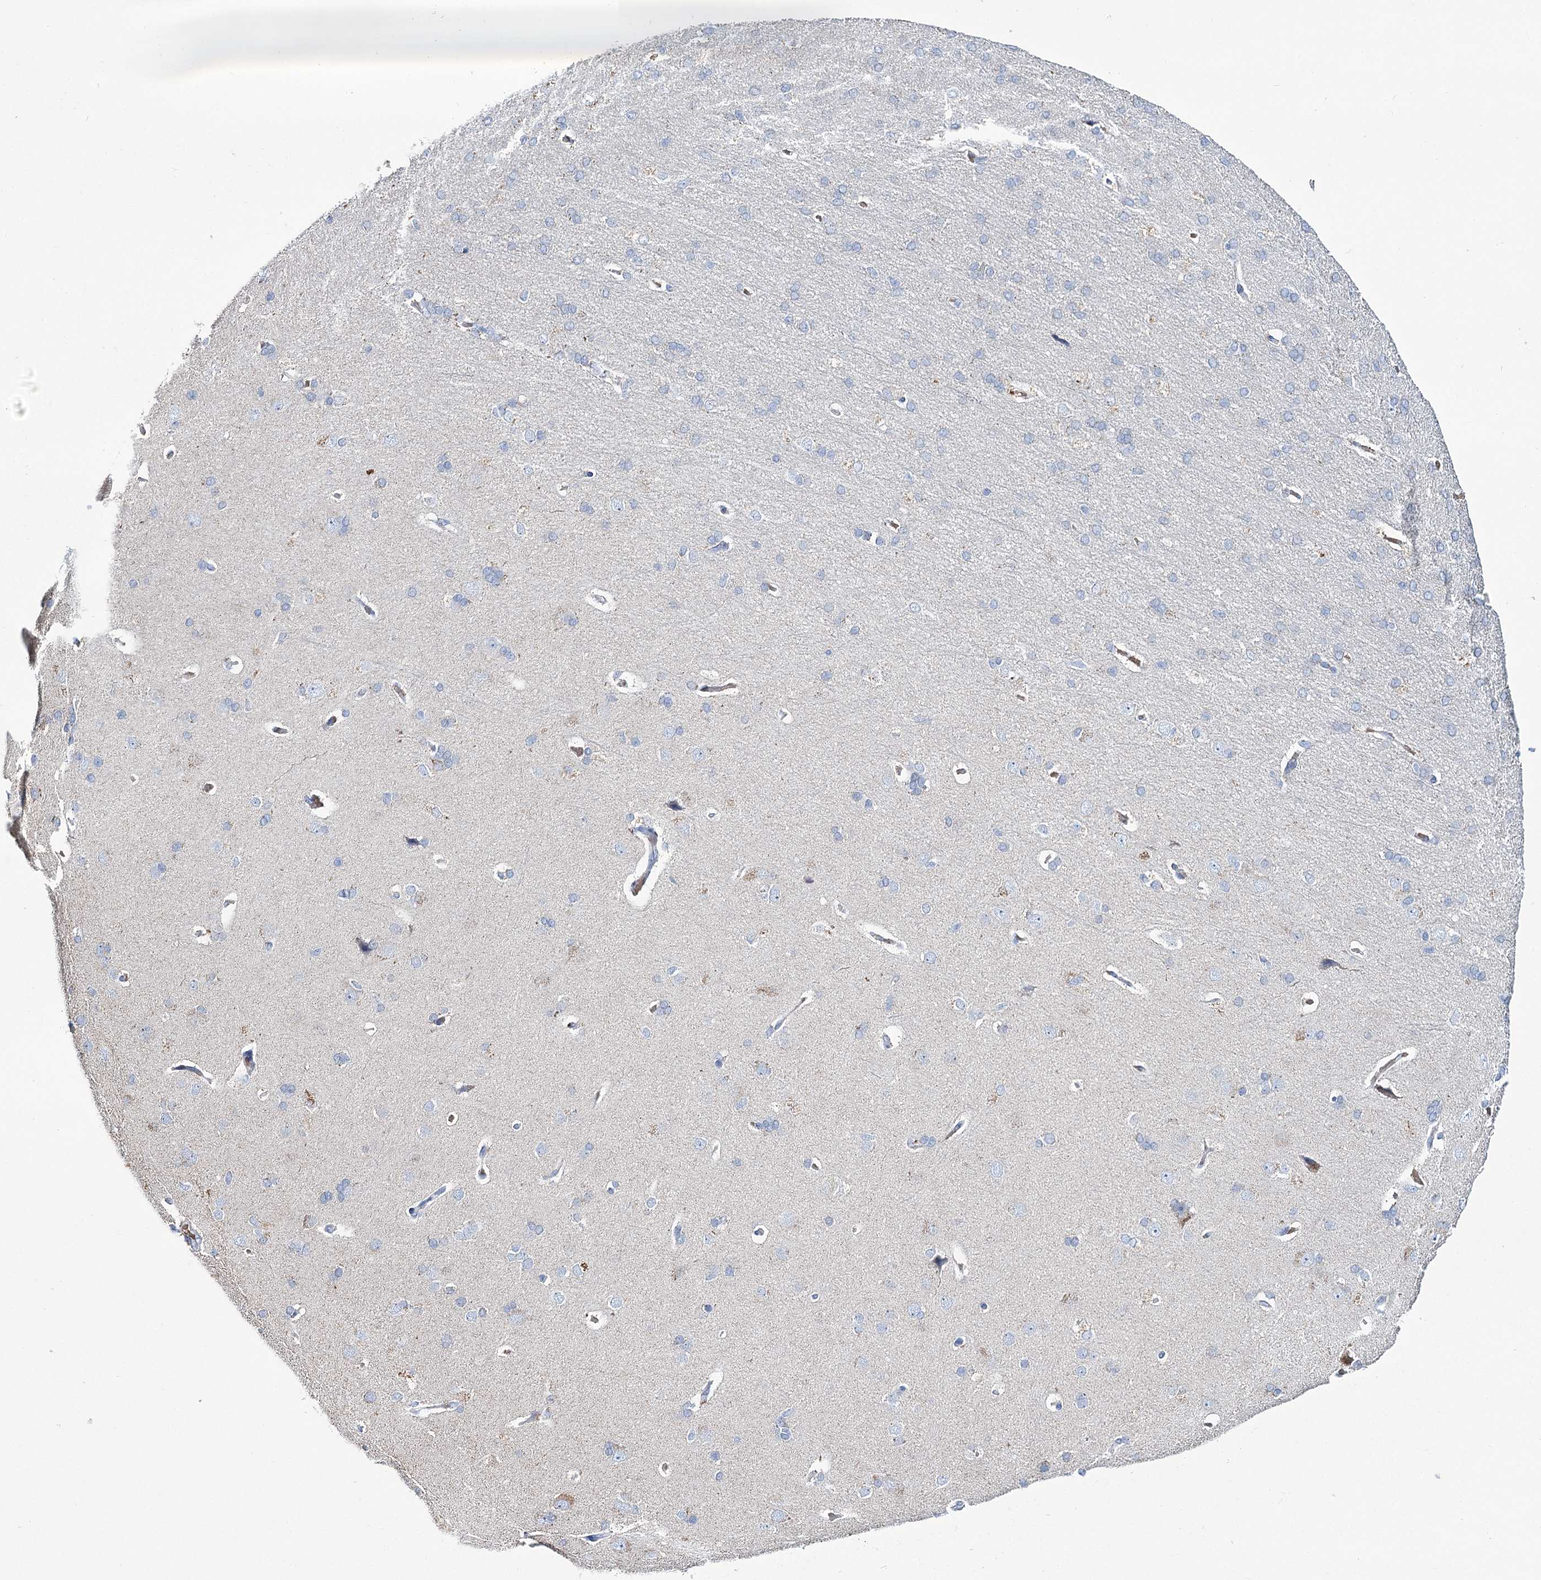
{"staining": {"intensity": "negative", "quantity": "none", "location": "none"}, "tissue": "cerebral cortex", "cell_type": "Endothelial cells", "image_type": "normal", "snomed": [{"axis": "morphology", "description": "Normal tissue, NOS"}, {"axis": "topography", "description": "Cerebral cortex"}], "caption": "High power microscopy photomicrograph of an immunohistochemistry photomicrograph of unremarkable cerebral cortex, revealing no significant positivity in endothelial cells.", "gene": "GBF1", "patient": {"sex": "male", "age": 62}}